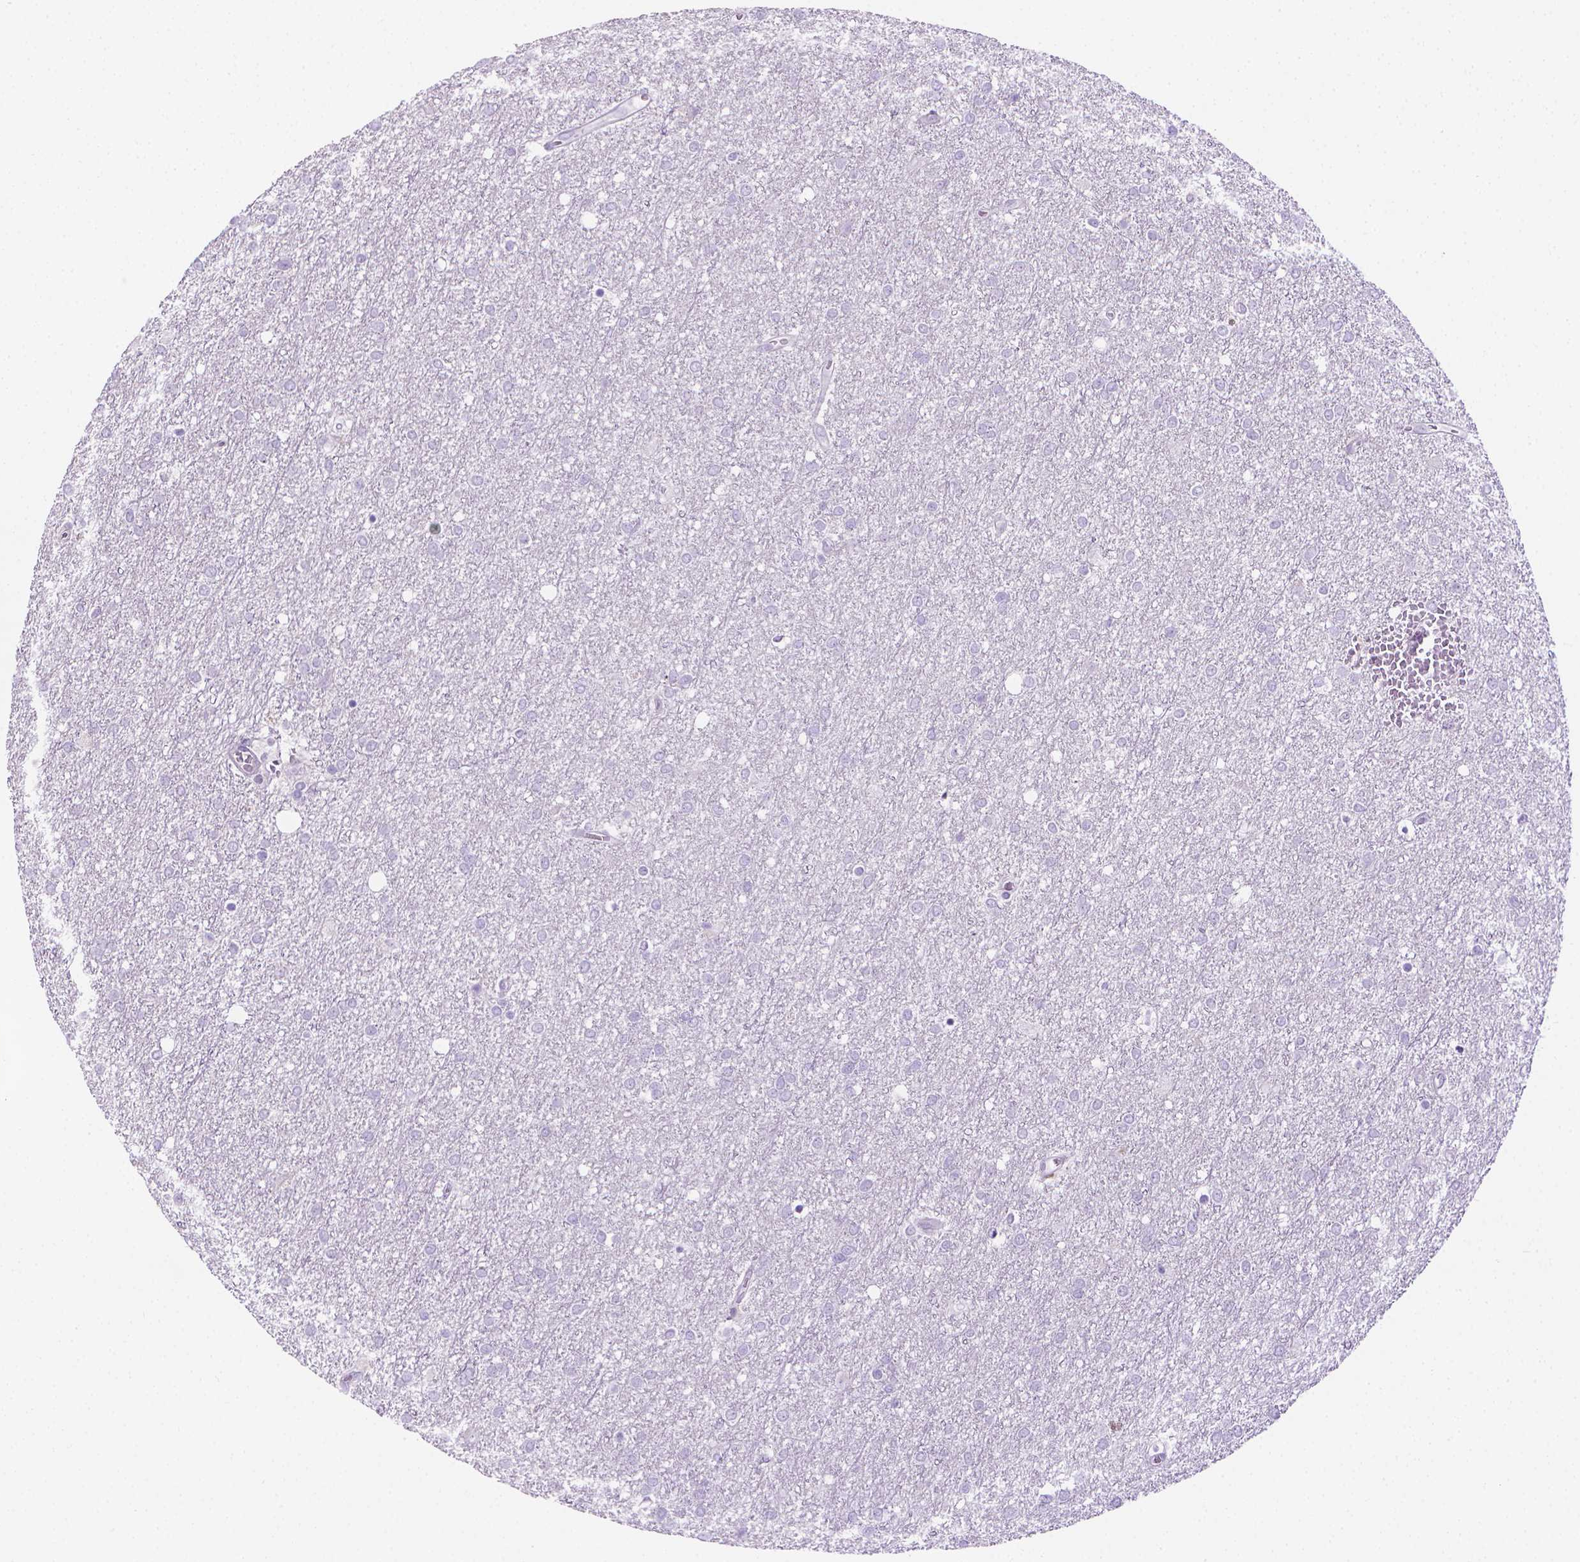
{"staining": {"intensity": "negative", "quantity": "none", "location": "none"}, "tissue": "glioma", "cell_type": "Tumor cells", "image_type": "cancer", "snomed": [{"axis": "morphology", "description": "Glioma, malignant, High grade"}, {"axis": "topography", "description": "Brain"}], "caption": "IHC histopathology image of neoplastic tissue: human high-grade glioma (malignant) stained with DAB exhibits no significant protein positivity in tumor cells.", "gene": "SPAG6", "patient": {"sex": "female", "age": 61}}